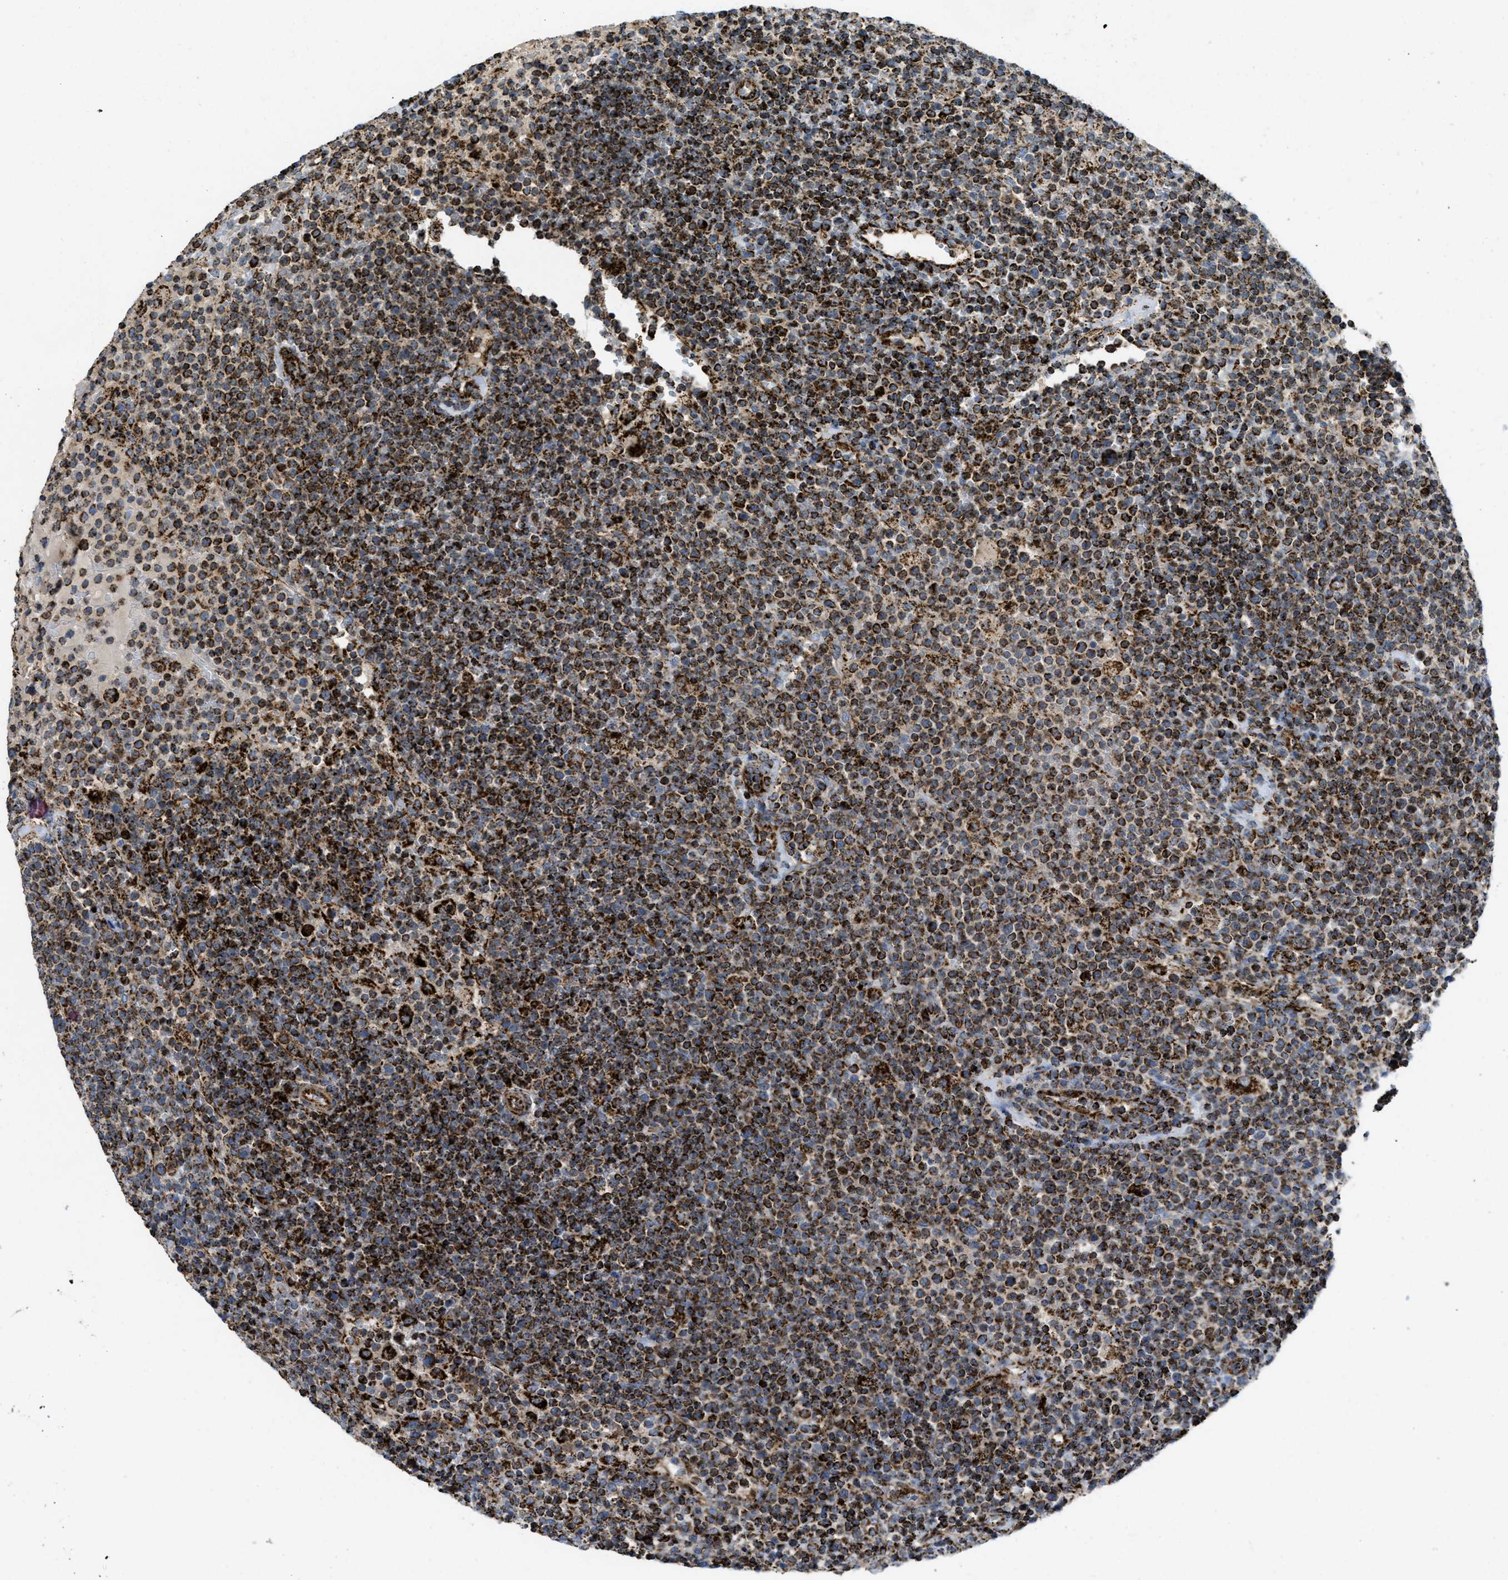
{"staining": {"intensity": "strong", "quantity": ">75%", "location": "cytoplasmic/membranous"}, "tissue": "lymphoma", "cell_type": "Tumor cells", "image_type": "cancer", "snomed": [{"axis": "morphology", "description": "Malignant lymphoma, non-Hodgkin's type, High grade"}, {"axis": "topography", "description": "Lymph node"}], "caption": "A brown stain shows strong cytoplasmic/membranous expression of a protein in high-grade malignant lymphoma, non-Hodgkin's type tumor cells. (DAB (3,3'-diaminobenzidine) IHC with brightfield microscopy, high magnification).", "gene": "SQOR", "patient": {"sex": "male", "age": 61}}